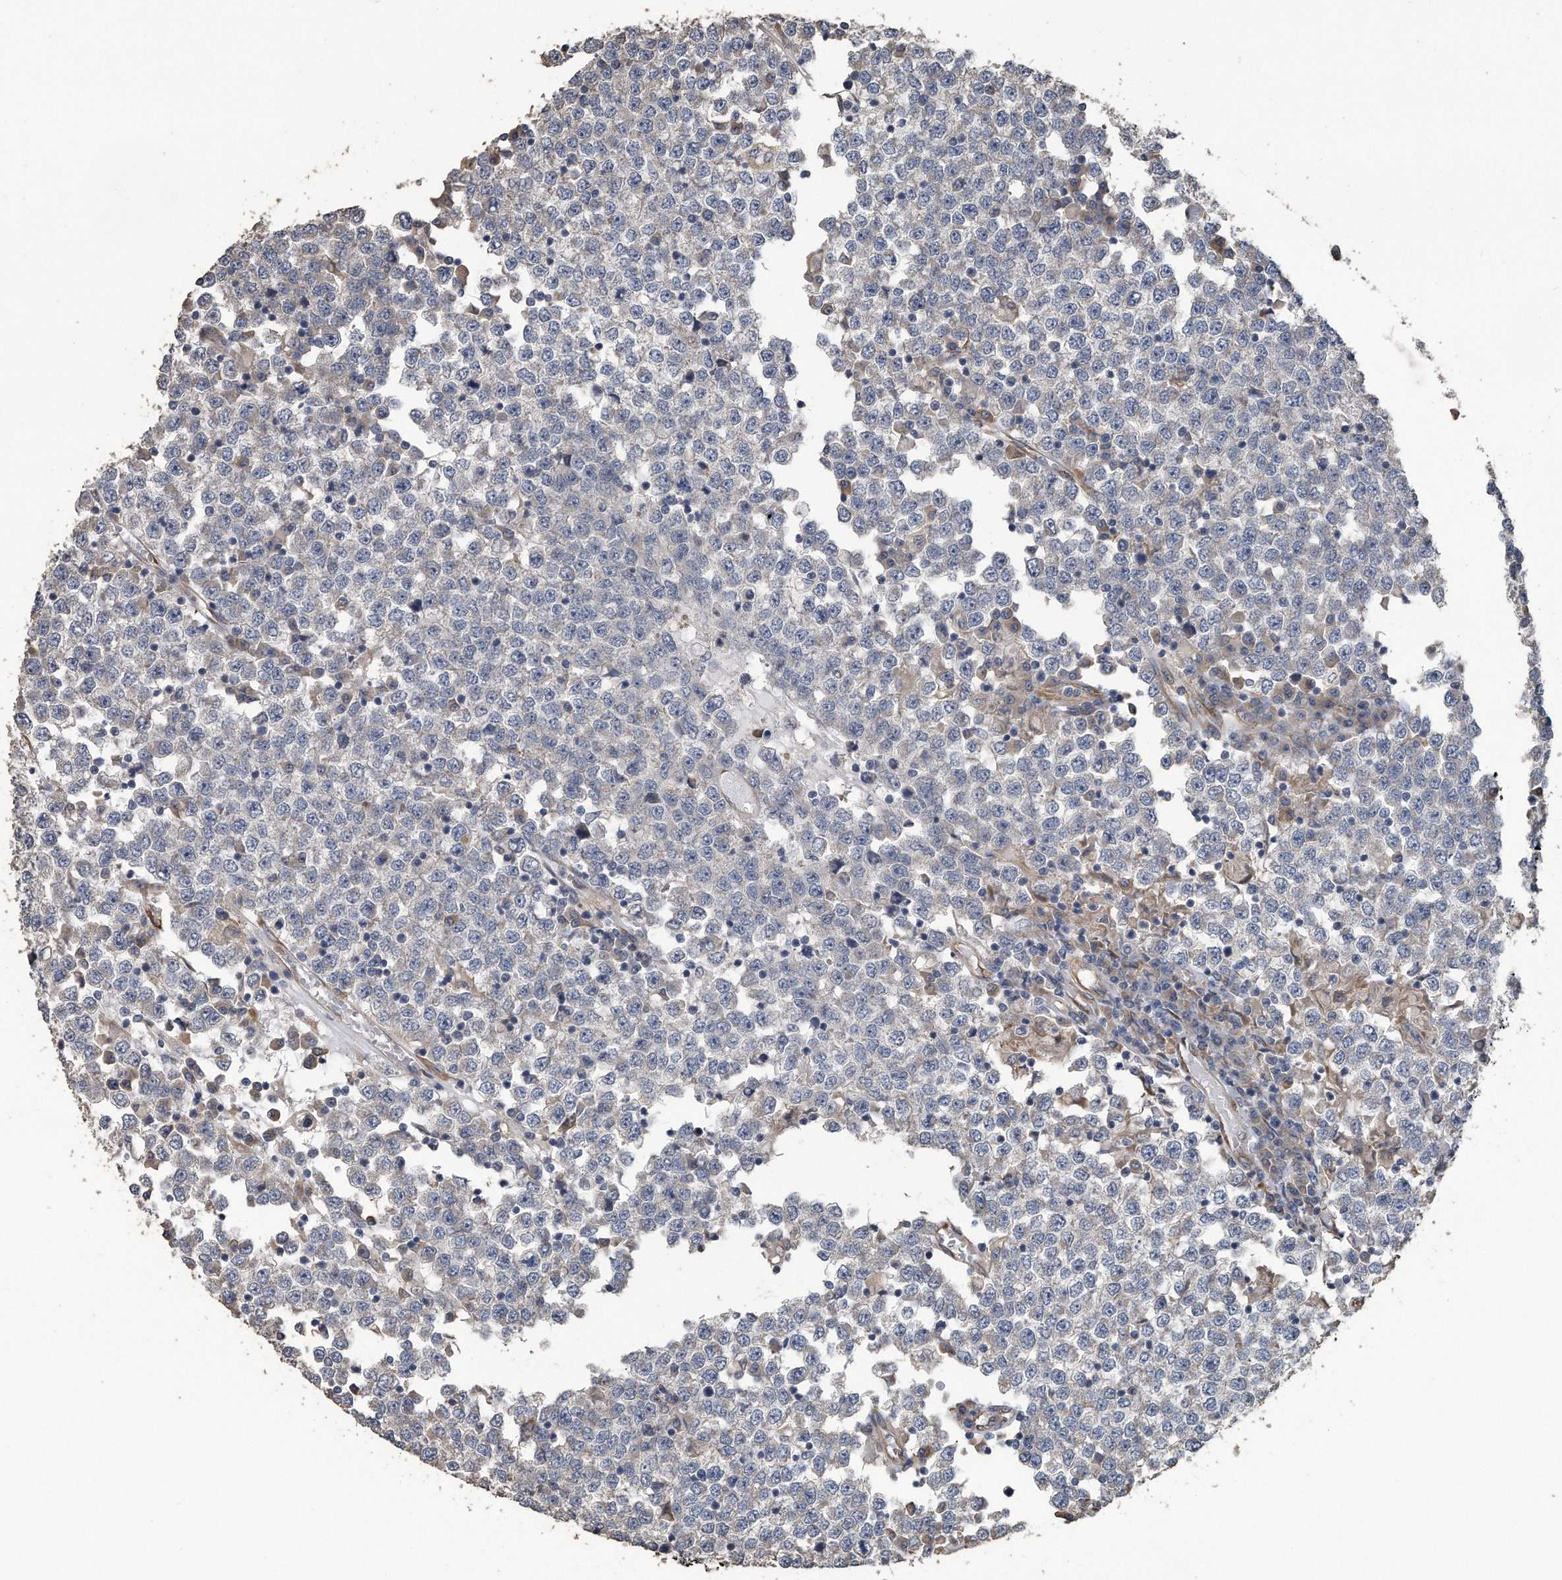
{"staining": {"intensity": "negative", "quantity": "none", "location": "none"}, "tissue": "testis cancer", "cell_type": "Tumor cells", "image_type": "cancer", "snomed": [{"axis": "morphology", "description": "Seminoma, NOS"}, {"axis": "topography", "description": "Testis"}], "caption": "There is no significant expression in tumor cells of seminoma (testis).", "gene": "PCLO", "patient": {"sex": "male", "age": 65}}